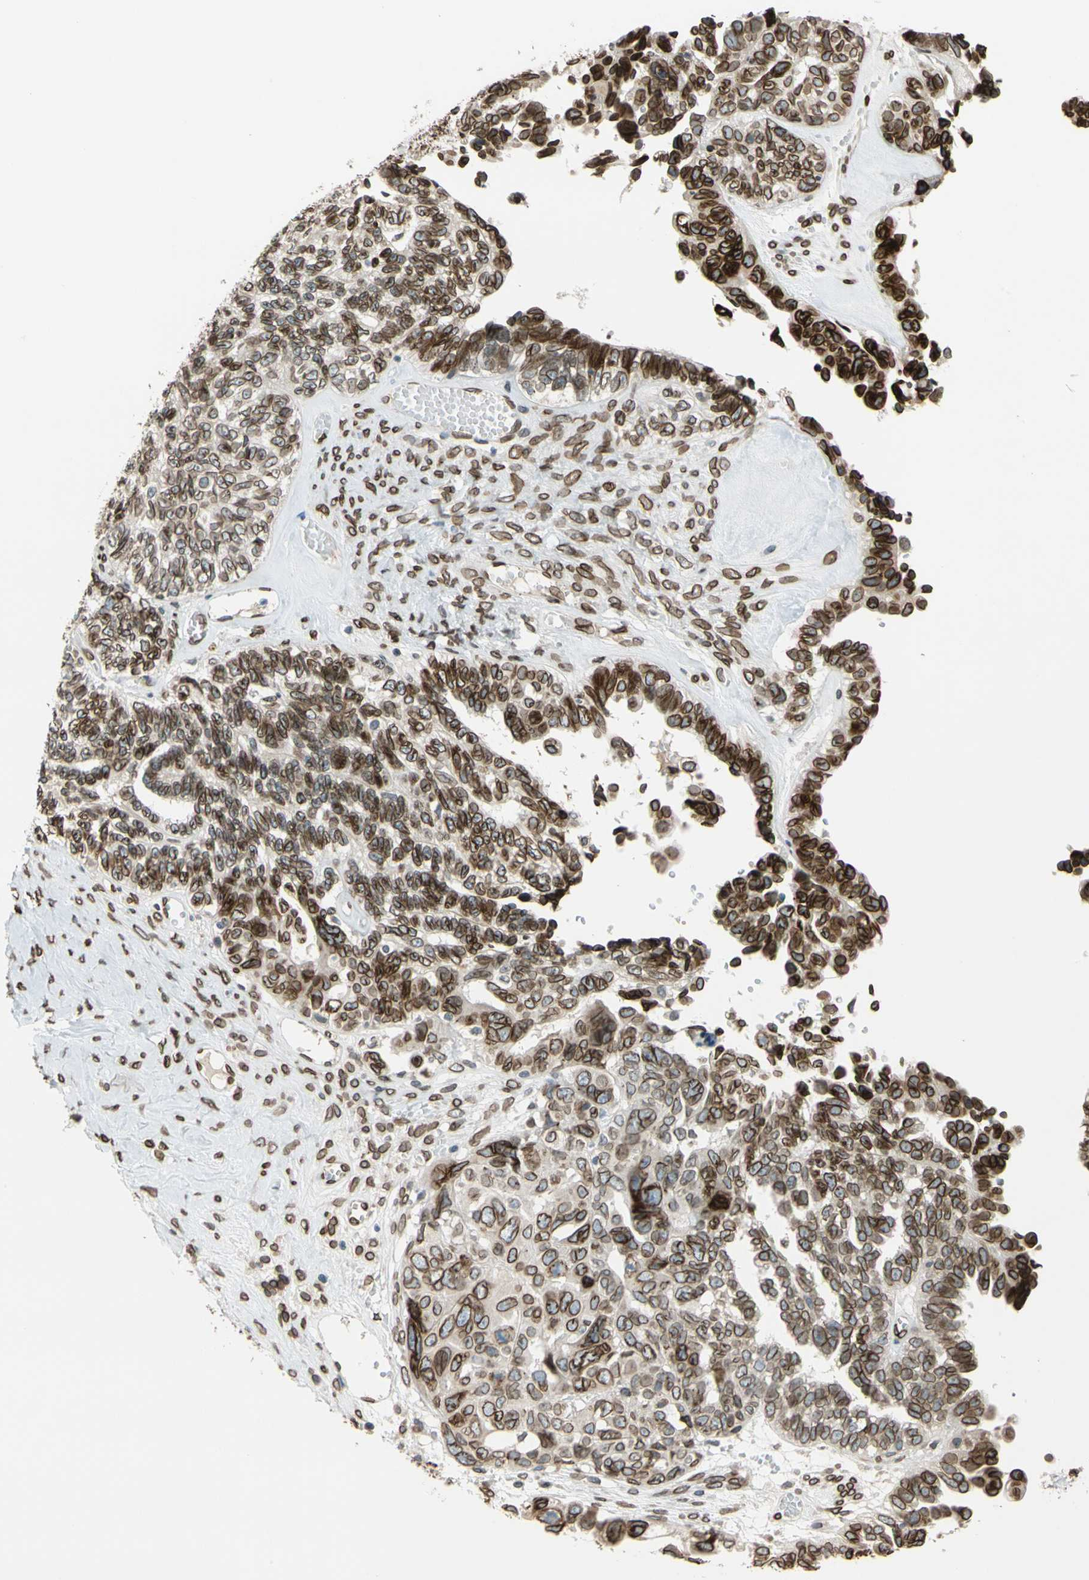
{"staining": {"intensity": "strong", "quantity": ">75%", "location": "cytoplasmic/membranous,nuclear"}, "tissue": "ovarian cancer", "cell_type": "Tumor cells", "image_type": "cancer", "snomed": [{"axis": "morphology", "description": "Cystadenocarcinoma, serous, NOS"}, {"axis": "topography", "description": "Ovary"}], "caption": "This is an image of IHC staining of ovarian cancer (serous cystadenocarcinoma), which shows strong expression in the cytoplasmic/membranous and nuclear of tumor cells.", "gene": "SUN1", "patient": {"sex": "female", "age": 79}}